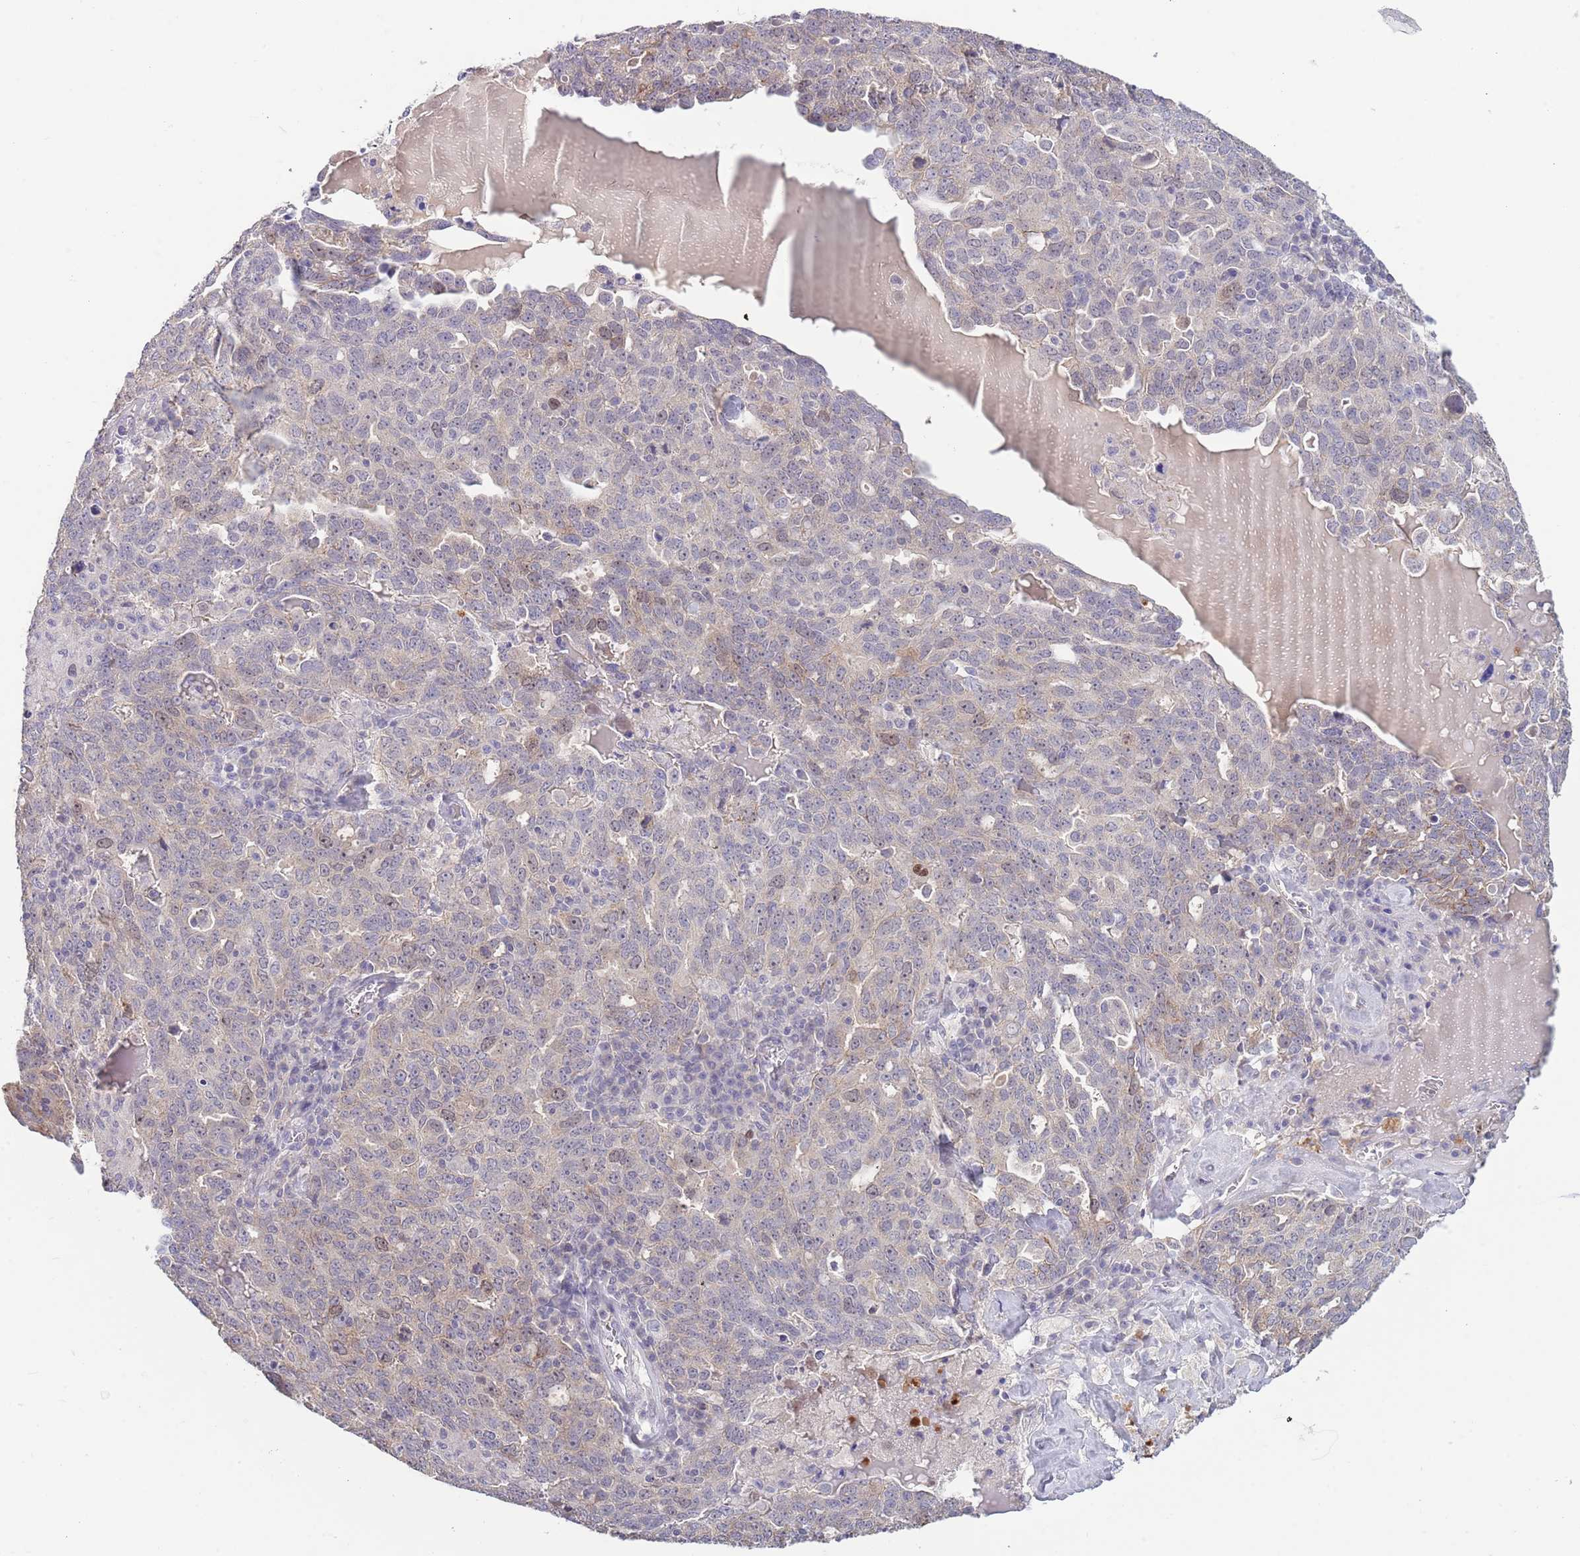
{"staining": {"intensity": "weak", "quantity": "<25%", "location": "nuclear"}, "tissue": "ovarian cancer", "cell_type": "Tumor cells", "image_type": "cancer", "snomed": [{"axis": "morphology", "description": "Carcinoma, endometroid"}, {"axis": "topography", "description": "Ovary"}], "caption": "Immunohistochemistry micrograph of human ovarian cancer stained for a protein (brown), which reveals no staining in tumor cells.", "gene": "PIMREG", "patient": {"sex": "female", "age": 62}}